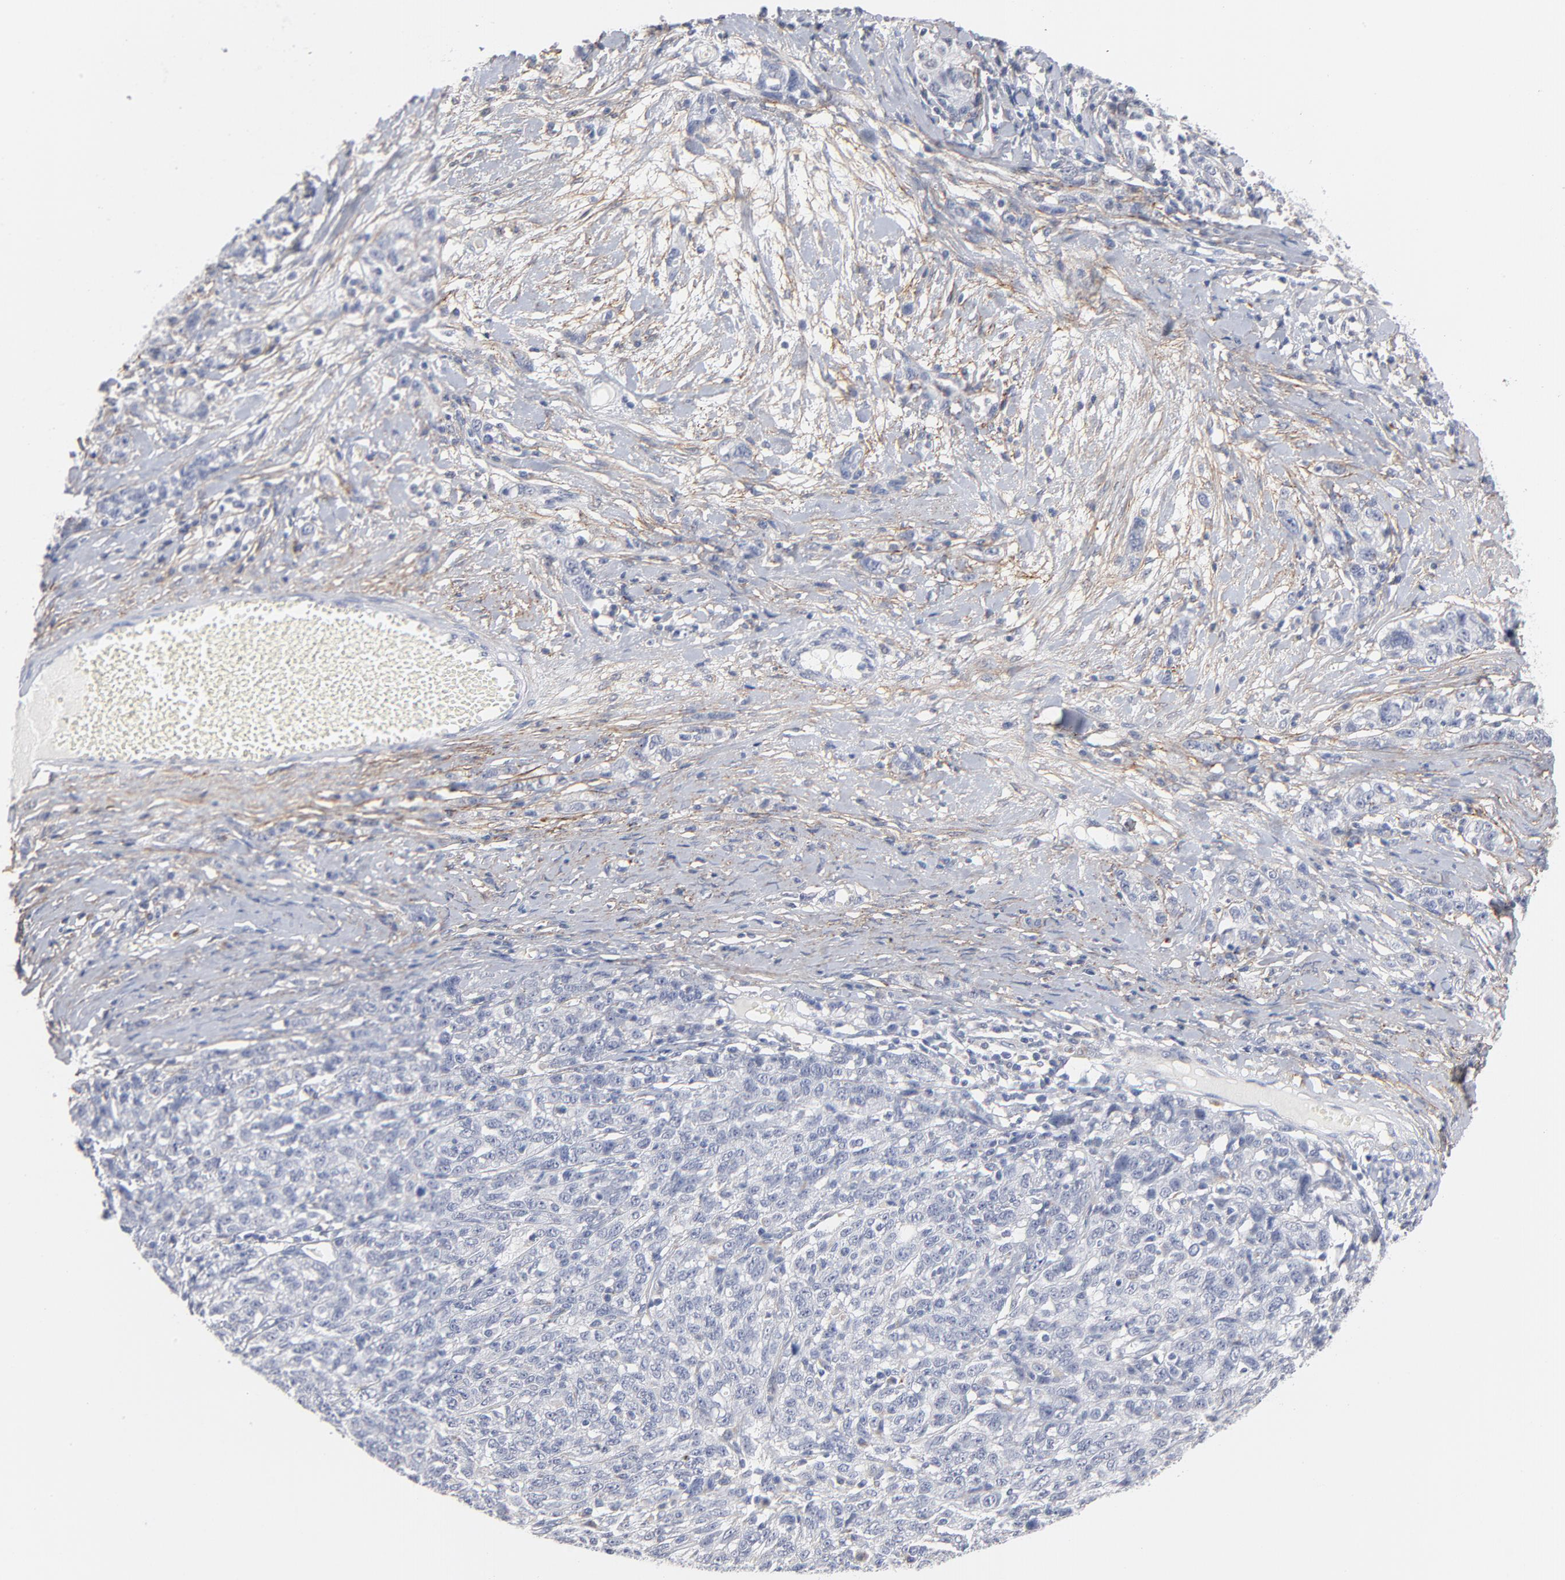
{"staining": {"intensity": "negative", "quantity": "none", "location": "none"}, "tissue": "ovarian cancer", "cell_type": "Tumor cells", "image_type": "cancer", "snomed": [{"axis": "morphology", "description": "Cystadenocarcinoma, serous, NOS"}, {"axis": "topography", "description": "Ovary"}], "caption": "A photomicrograph of ovarian cancer (serous cystadenocarcinoma) stained for a protein displays no brown staining in tumor cells.", "gene": "LTBP2", "patient": {"sex": "female", "age": 71}}